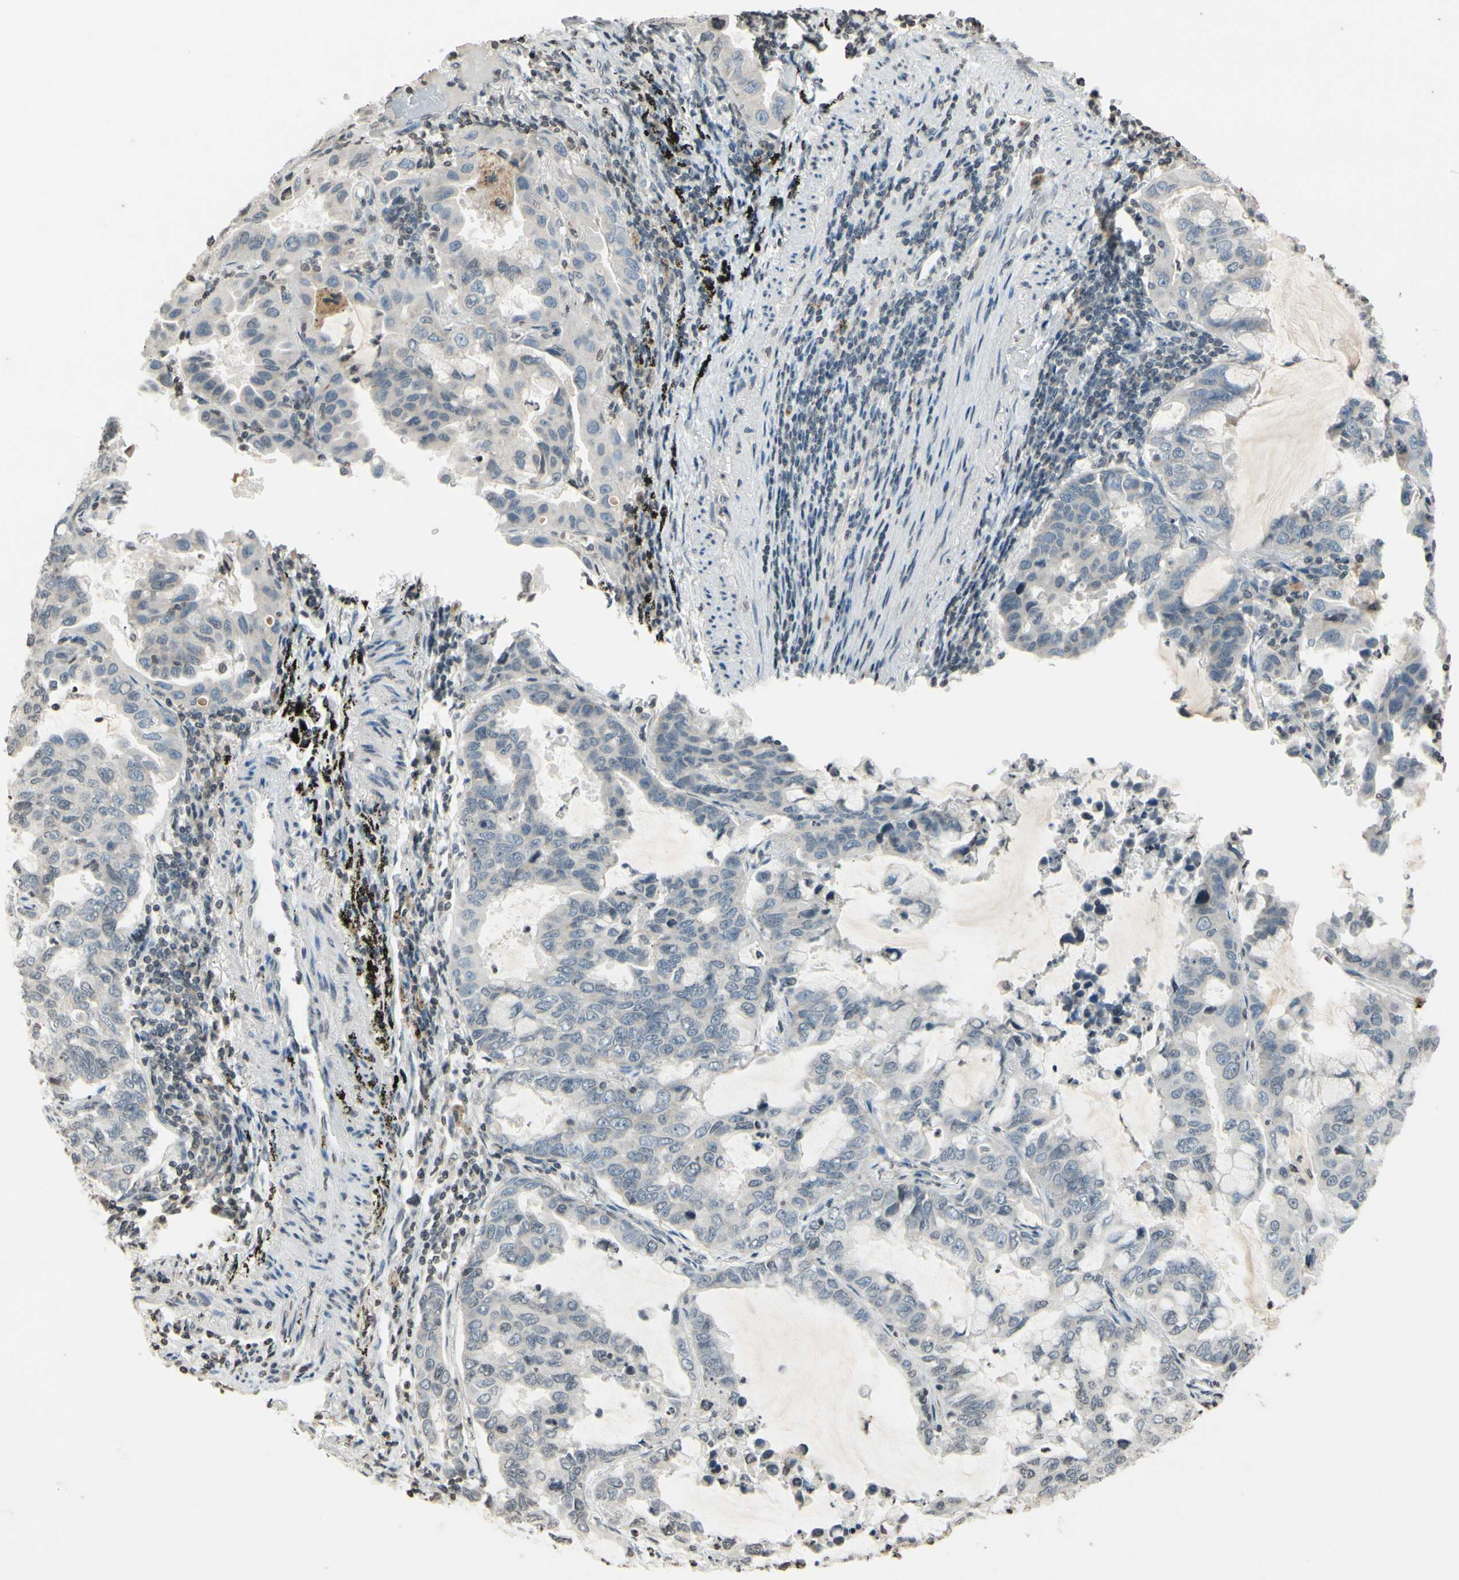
{"staining": {"intensity": "weak", "quantity": ">75%", "location": "cytoplasmic/membranous"}, "tissue": "lung cancer", "cell_type": "Tumor cells", "image_type": "cancer", "snomed": [{"axis": "morphology", "description": "Adenocarcinoma, NOS"}, {"axis": "topography", "description": "Lung"}], "caption": "Lung cancer (adenocarcinoma) was stained to show a protein in brown. There is low levels of weak cytoplasmic/membranous expression in about >75% of tumor cells.", "gene": "CLDN11", "patient": {"sex": "male", "age": 64}}